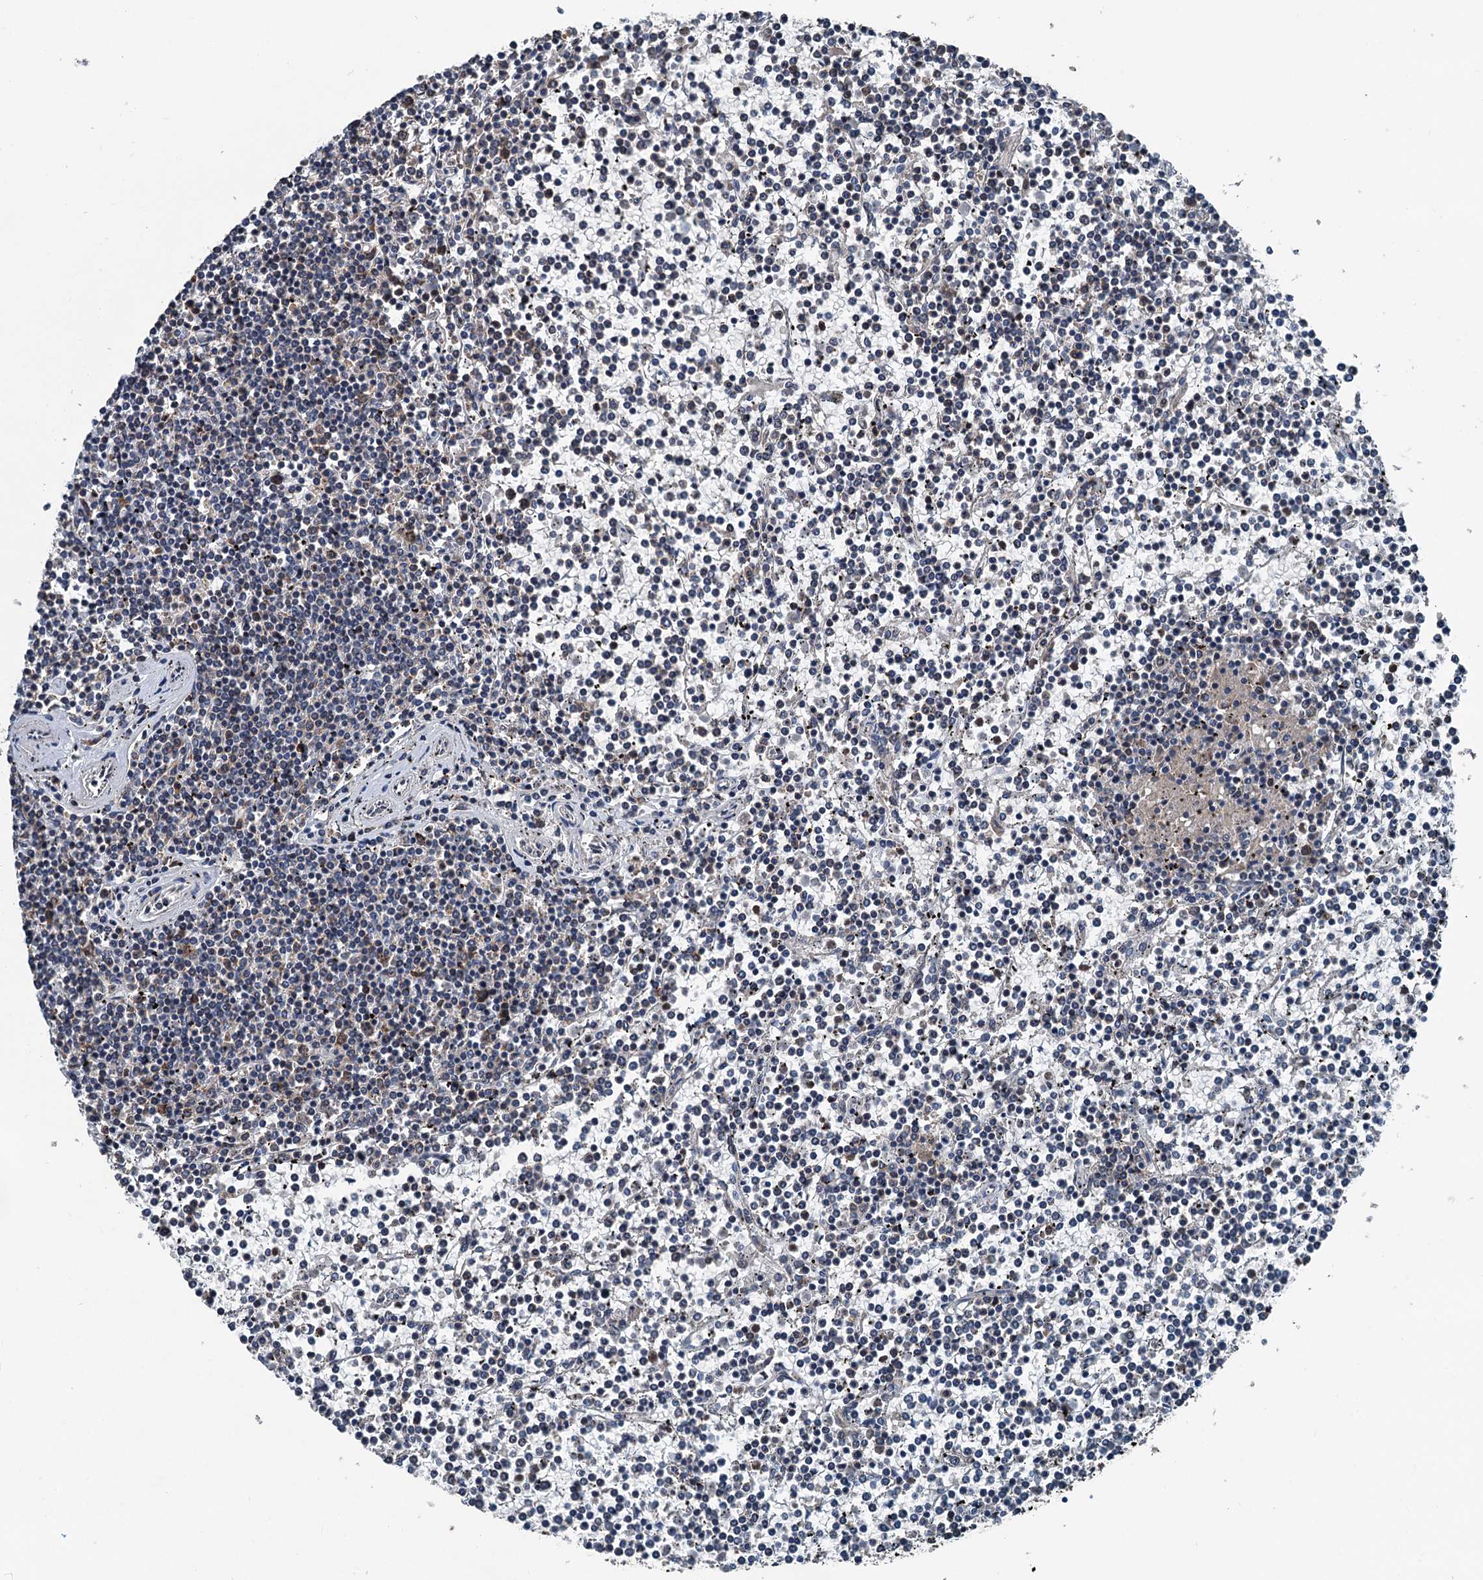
{"staining": {"intensity": "negative", "quantity": "none", "location": "none"}, "tissue": "lymphoma", "cell_type": "Tumor cells", "image_type": "cancer", "snomed": [{"axis": "morphology", "description": "Malignant lymphoma, non-Hodgkin's type, Low grade"}, {"axis": "topography", "description": "Spleen"}], "caption": "Tumor cells show no significant staining in lymphoma.", "gene": "TRPT1", "patient": {"sex": "female", "age": 19}}